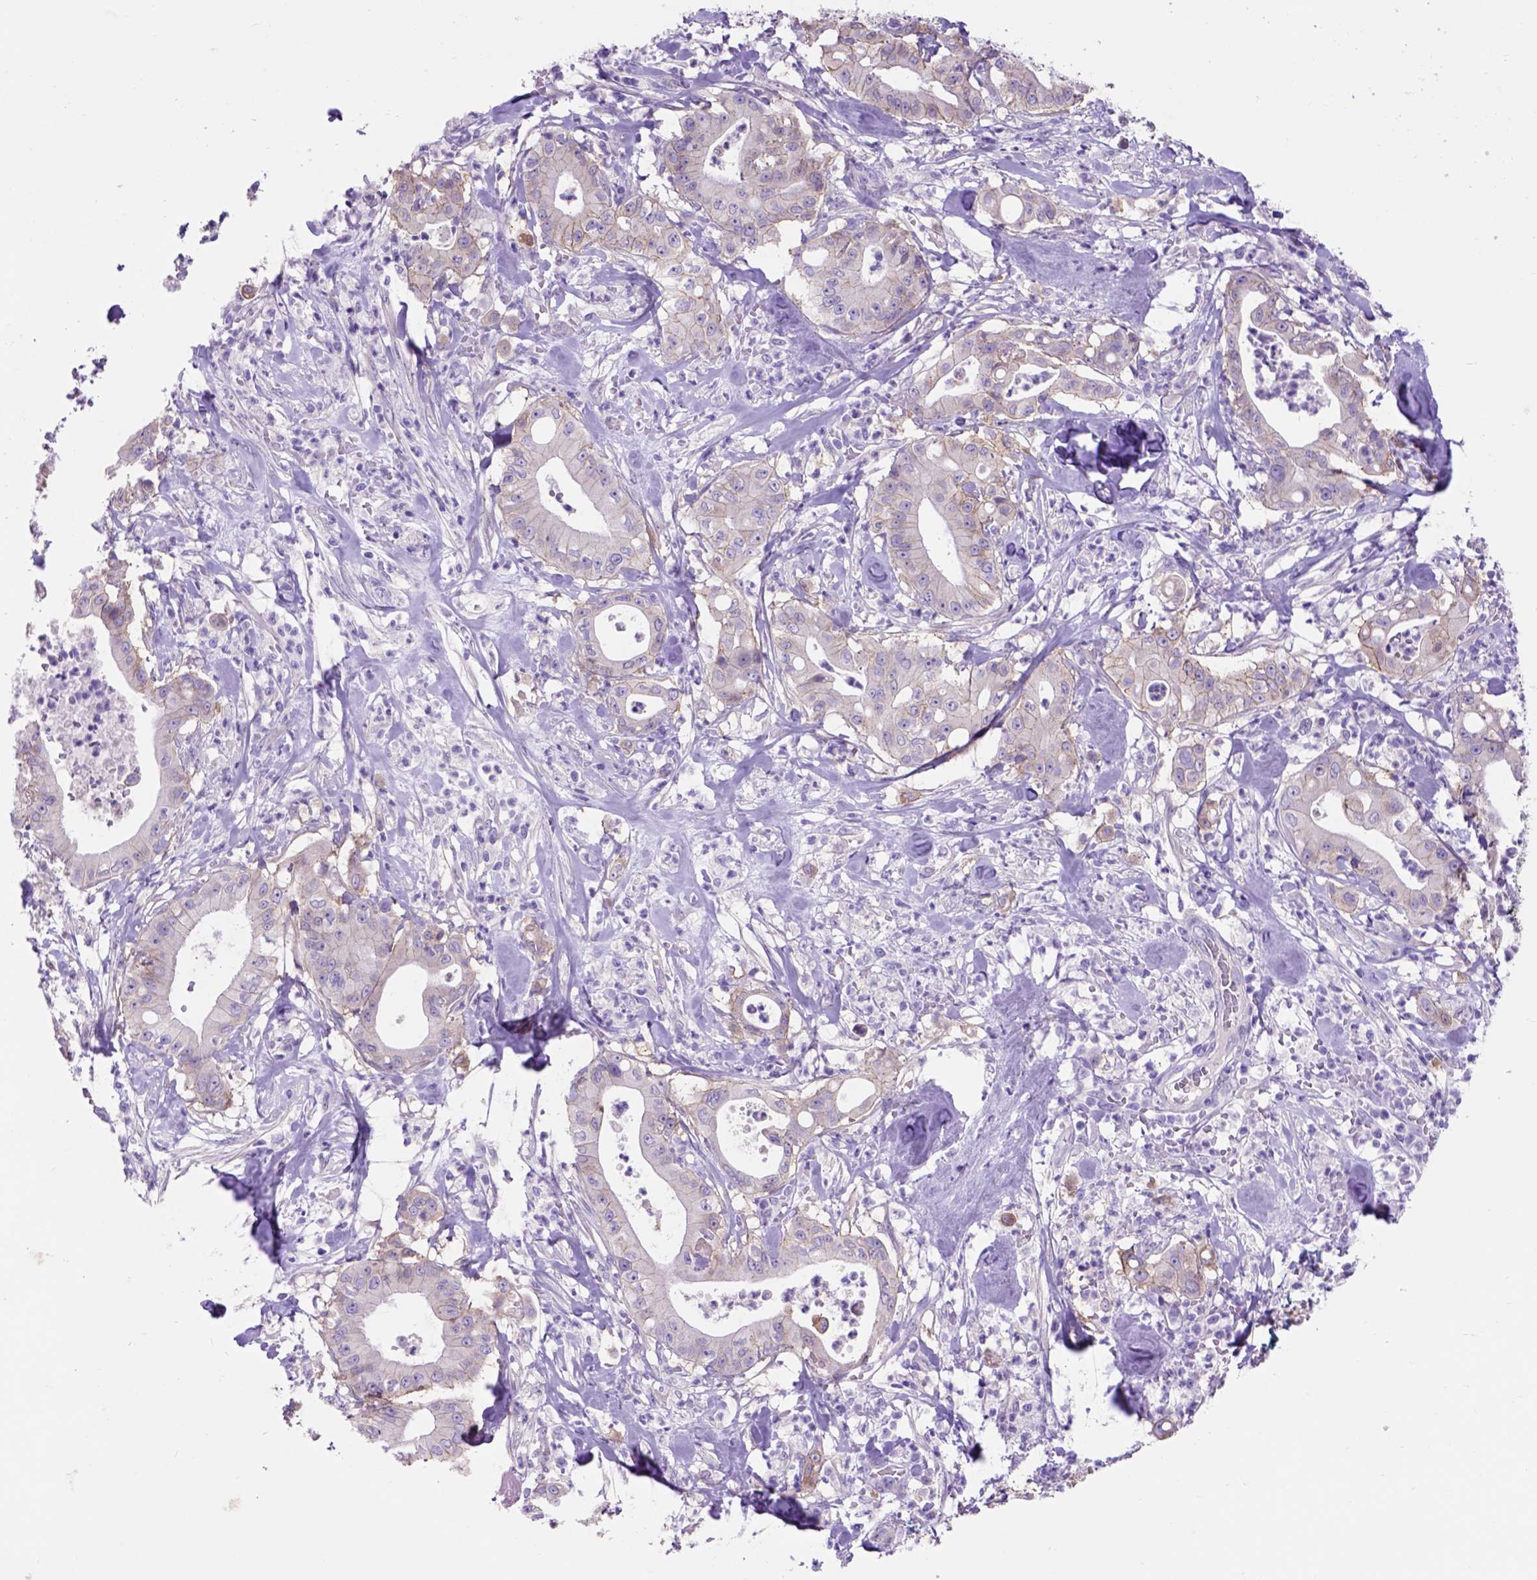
{"staining": {"intensity": "negative", "quantity": "none", "location": "none"}, "tissue": "pancreatic cancer", "cell_type": "Tumor cells", "image_type": "cancer", "snomed": [{"axis": "morphology", "description": "Adenocarcinoma, NOS"}, {"axis": "topography", "description": "Pancreas"}], "caption": "This is an immunohistochemistry photomicrograph of human pancreatic adenocarcinoma. There is no positivity in tumor cells.", "gene": "EGFR", "patient": {"sex": "male", "age": 71}}